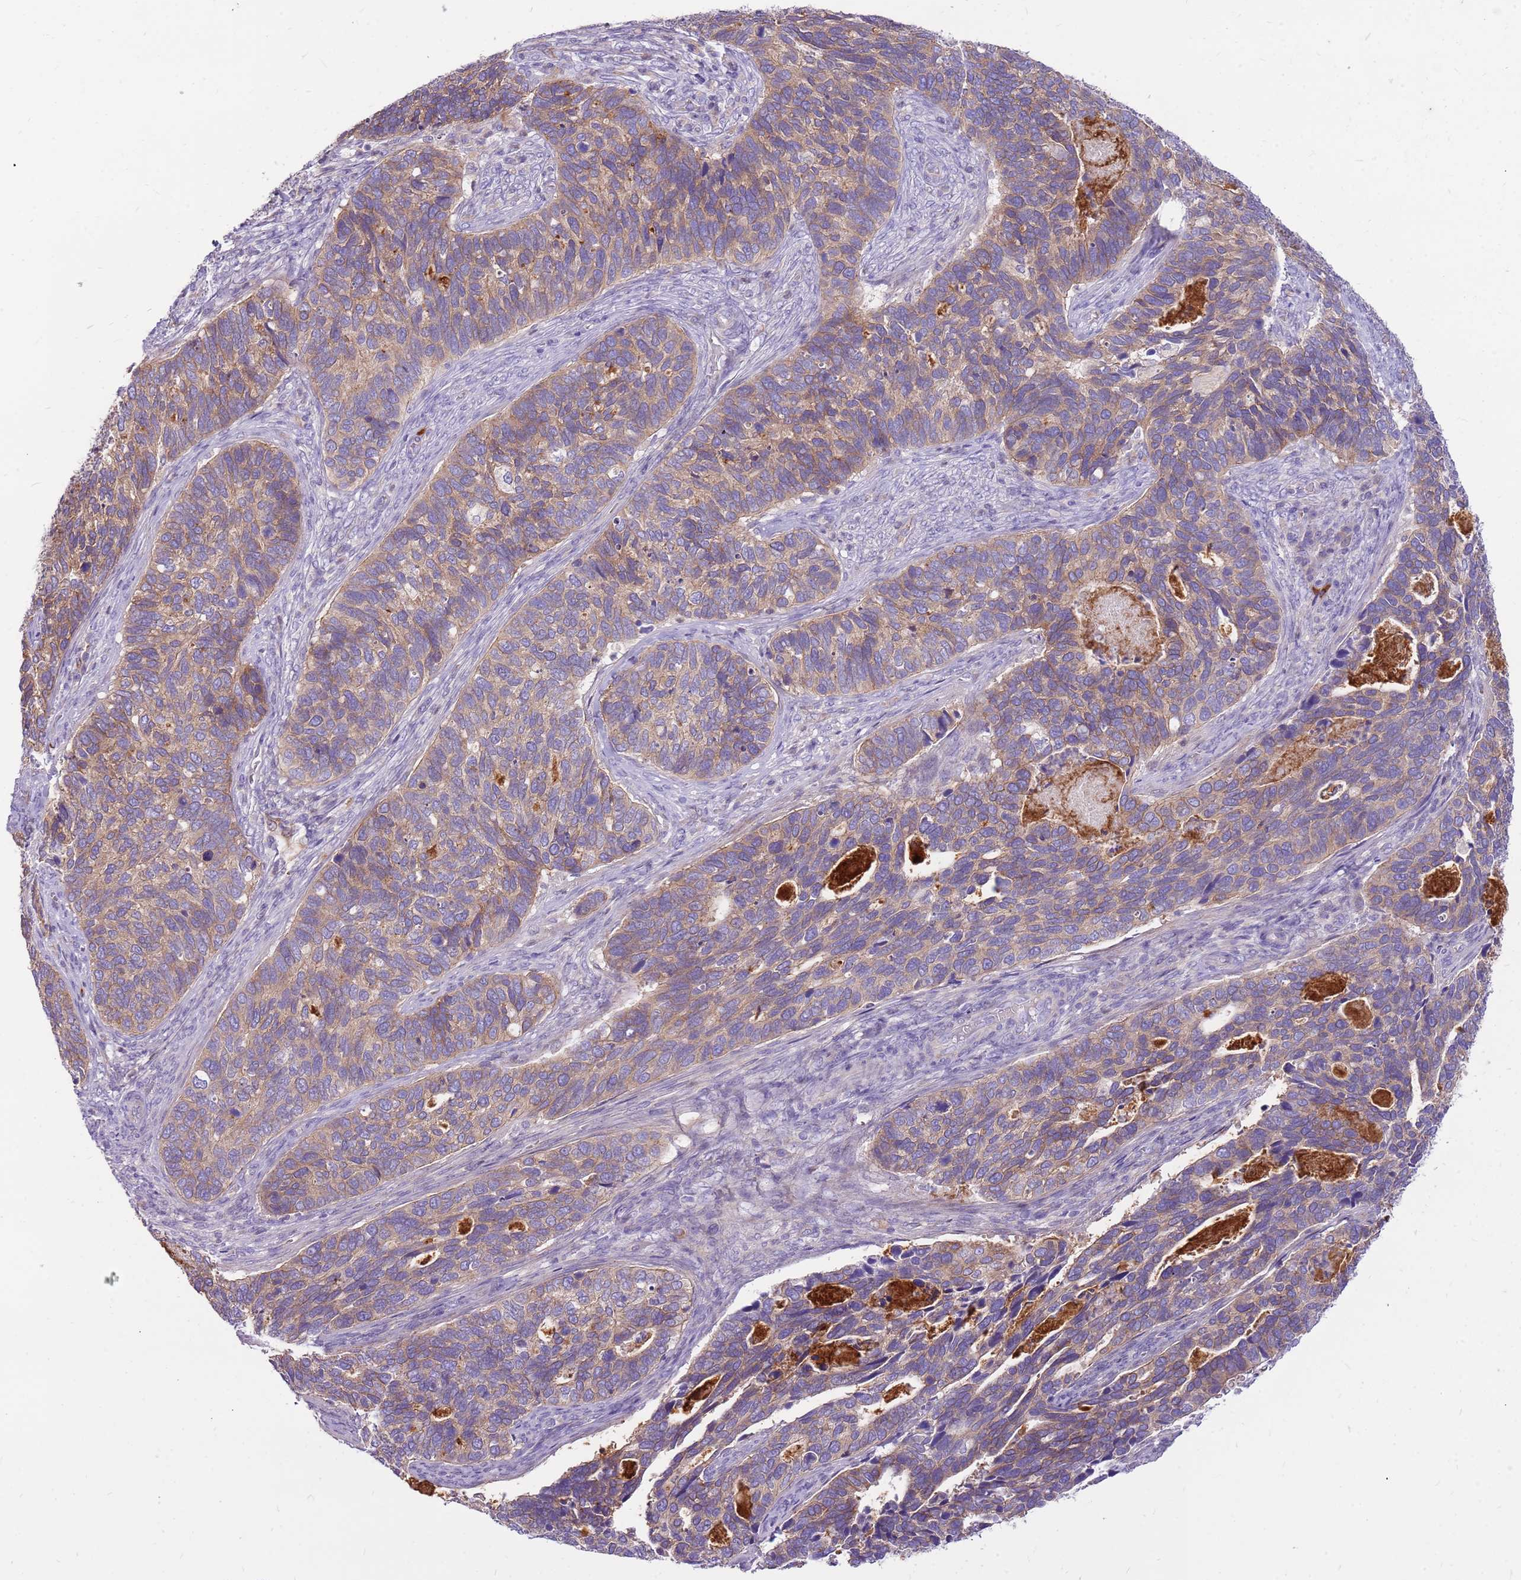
{"staining": {"intensity": "moderate", "quantity": "25%-75%", "location": "cytoplasmic/membranous"}, "tissue": "cervical cancer", "cell_type": "Tumor cells", "image_type": "cancer", "snomed": [{"axis": "morphology", "description": "Squamous cell carcinoma, NOS"}, {"axis": "topography", "description": "Cervix"}], "caption": "High-magnification brightfield microscopy of cervical cancer (squamous cell carcinoma) stained with DAB (brown) and counterstained with hematoxylin (blue). tumor cells exhibit moderate cytoplasmic/membranous positivity is present in approximately25%-75% of cells. The staining was performed using DAB (3,3'-diaminobenzidine) to visualize the protein expression in brown, while the nuclei were stained in blue with hematoxylin (Magnification: 20x).", "gene": "WDR90", "patient": {"sex": "female", "age": 38}}